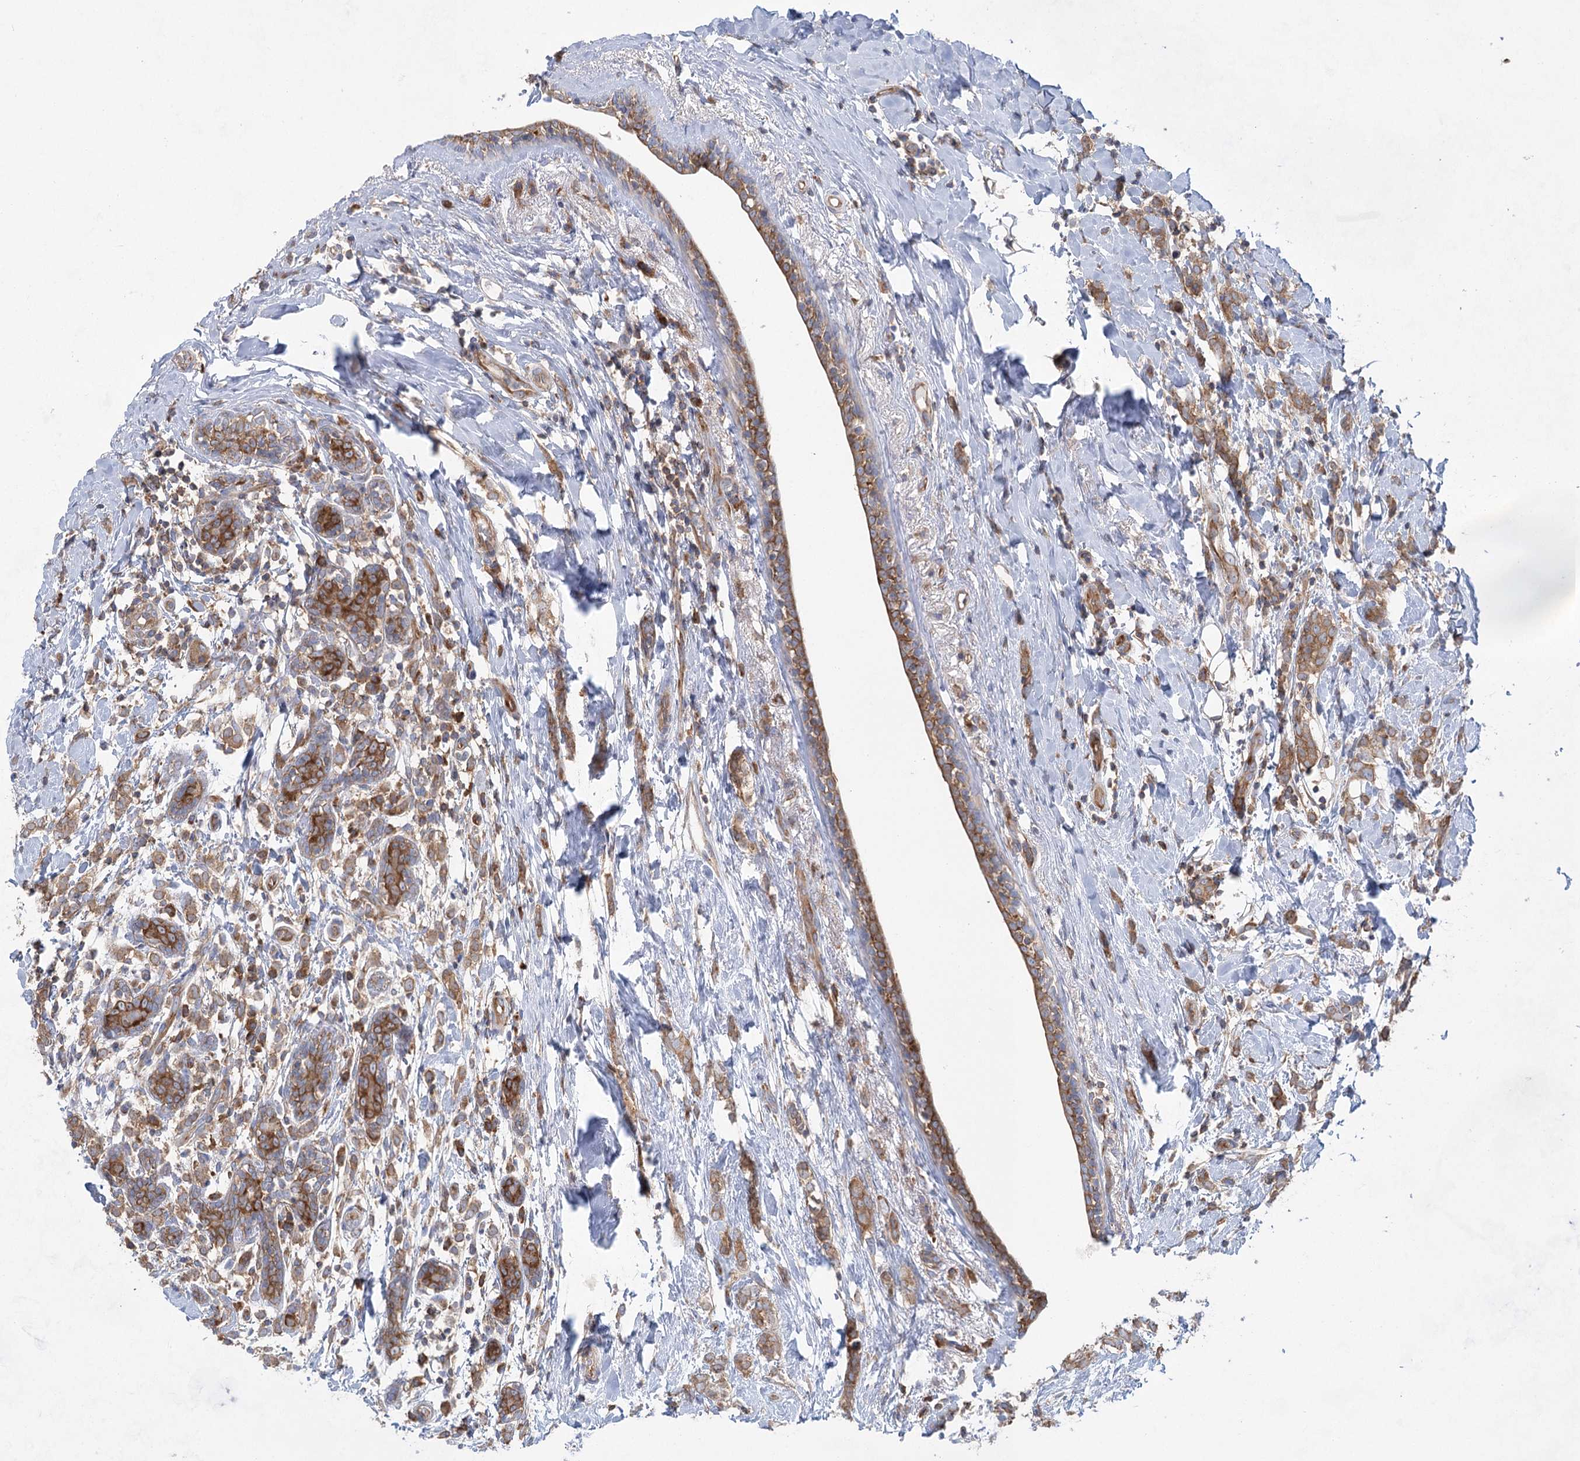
{"staining": {"intensity": "moderate", "quantity": "25%-75%", "location": "cytoplasmic/membranous"}, "tissue": "breast cancer", "cell_type": "Tumor cells", "image_type": "cancer", "snomed": [{"axis": "morphology", "description": "Normal tissue, NOS"}, {"axis": "morphology", "description": "Lobular carcinoma"}, {"axis": "topography", "description": "Breast"}], "caption": "The histopathology image exhibits immunohistochemical staining of breast cancer. There is moderate cytoplasmic/membranous positivity is appreciated in approximately 25%-75% of tumor cells.", "gene": "EIF3A", "patient": {"sex": "female", "age": 47}}